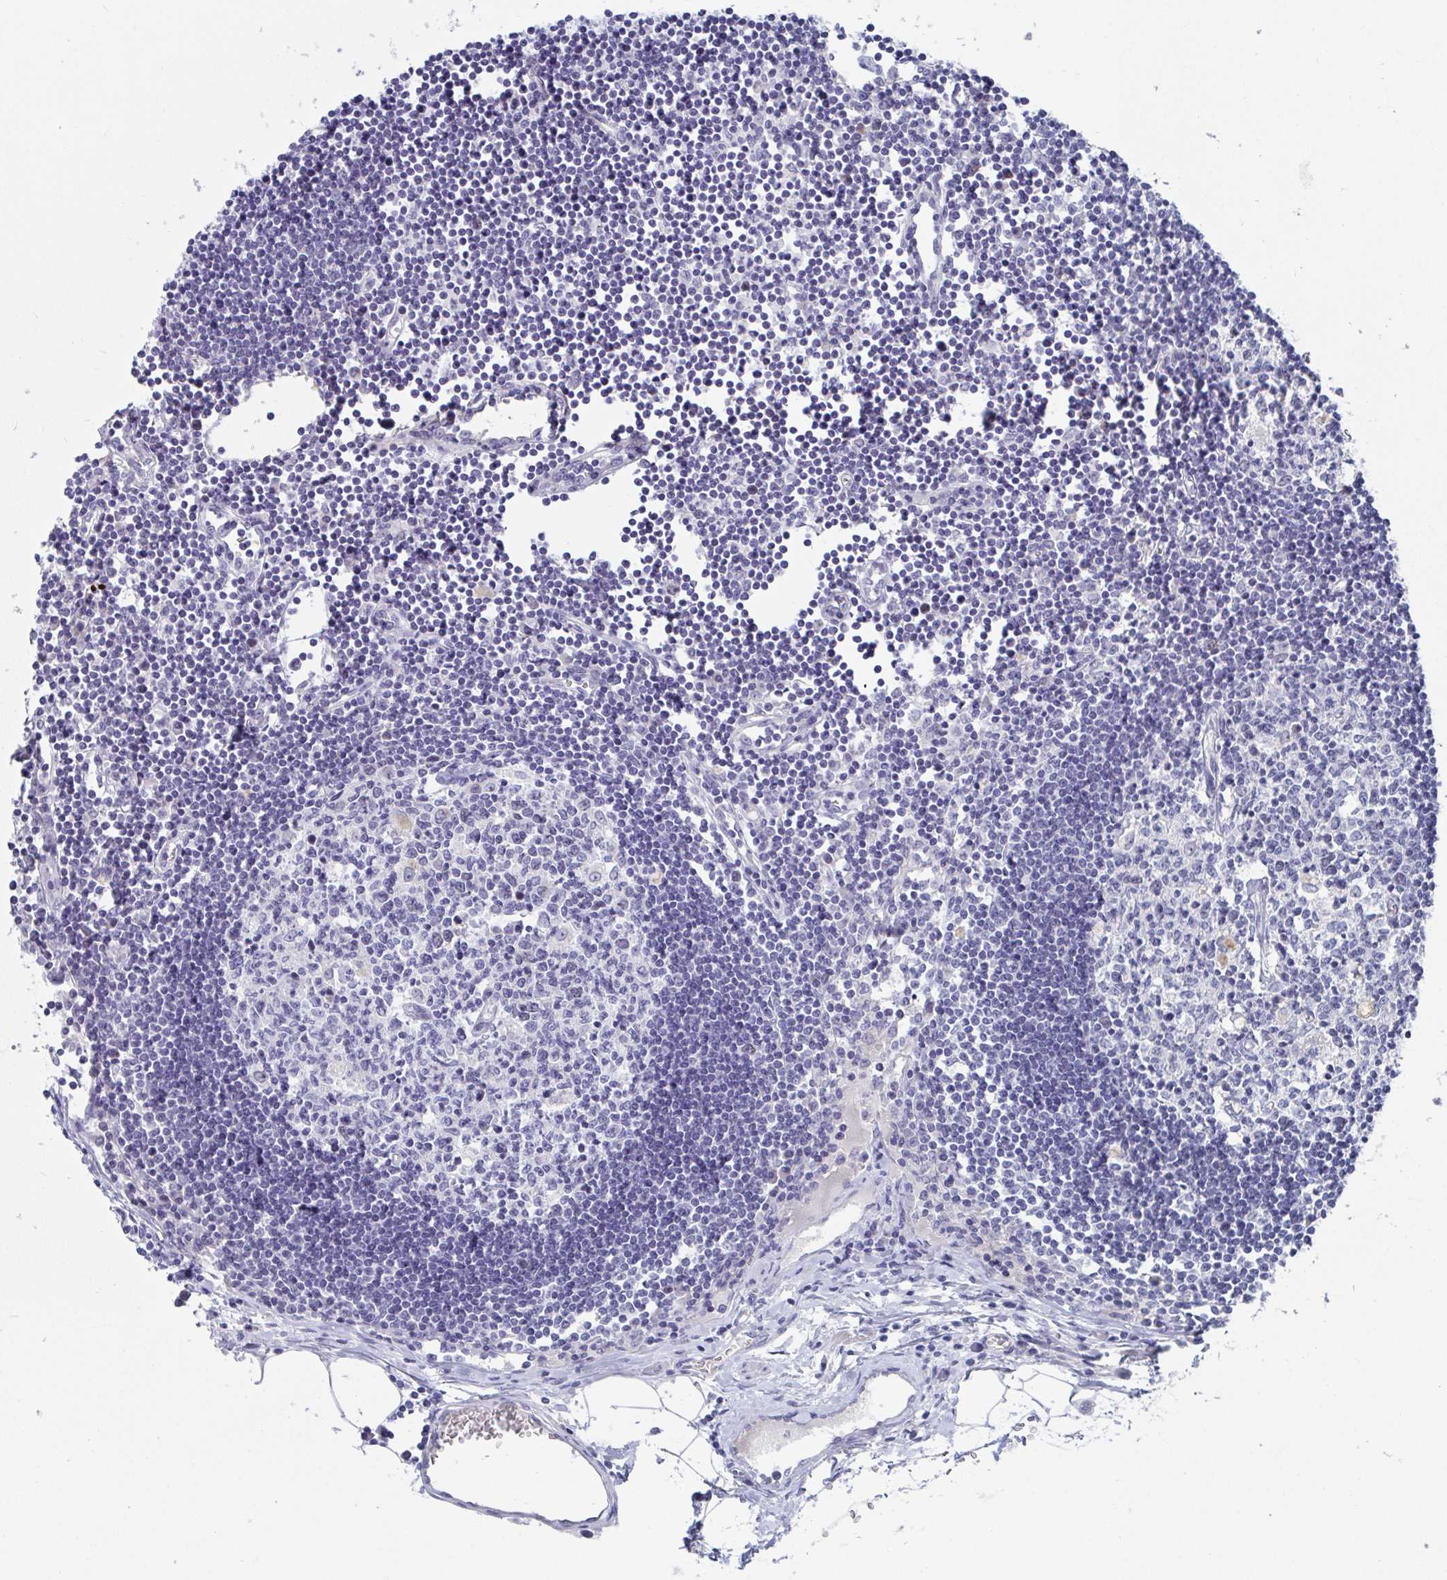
{"staining": {"intensity": "negative", "quantity": "none", "location": "none"}, "tissue": "lymph node", "cell_type": "Germinal center cells", "image_type": "normal", "snomed": [{"axis": "morphology", "description": "Normal tissue, NOS"}, {"axis": "topography", "description": "Lymph node"}], "caption": "Immunohistochemistry (IHC) micrograph of unremarkable lymph node: lymph node stained with DAB exhibits no significant protein expression in germinal center cells.", "gene": "ATP5F1C", "patient": {"sex": "female", "age": 65}}